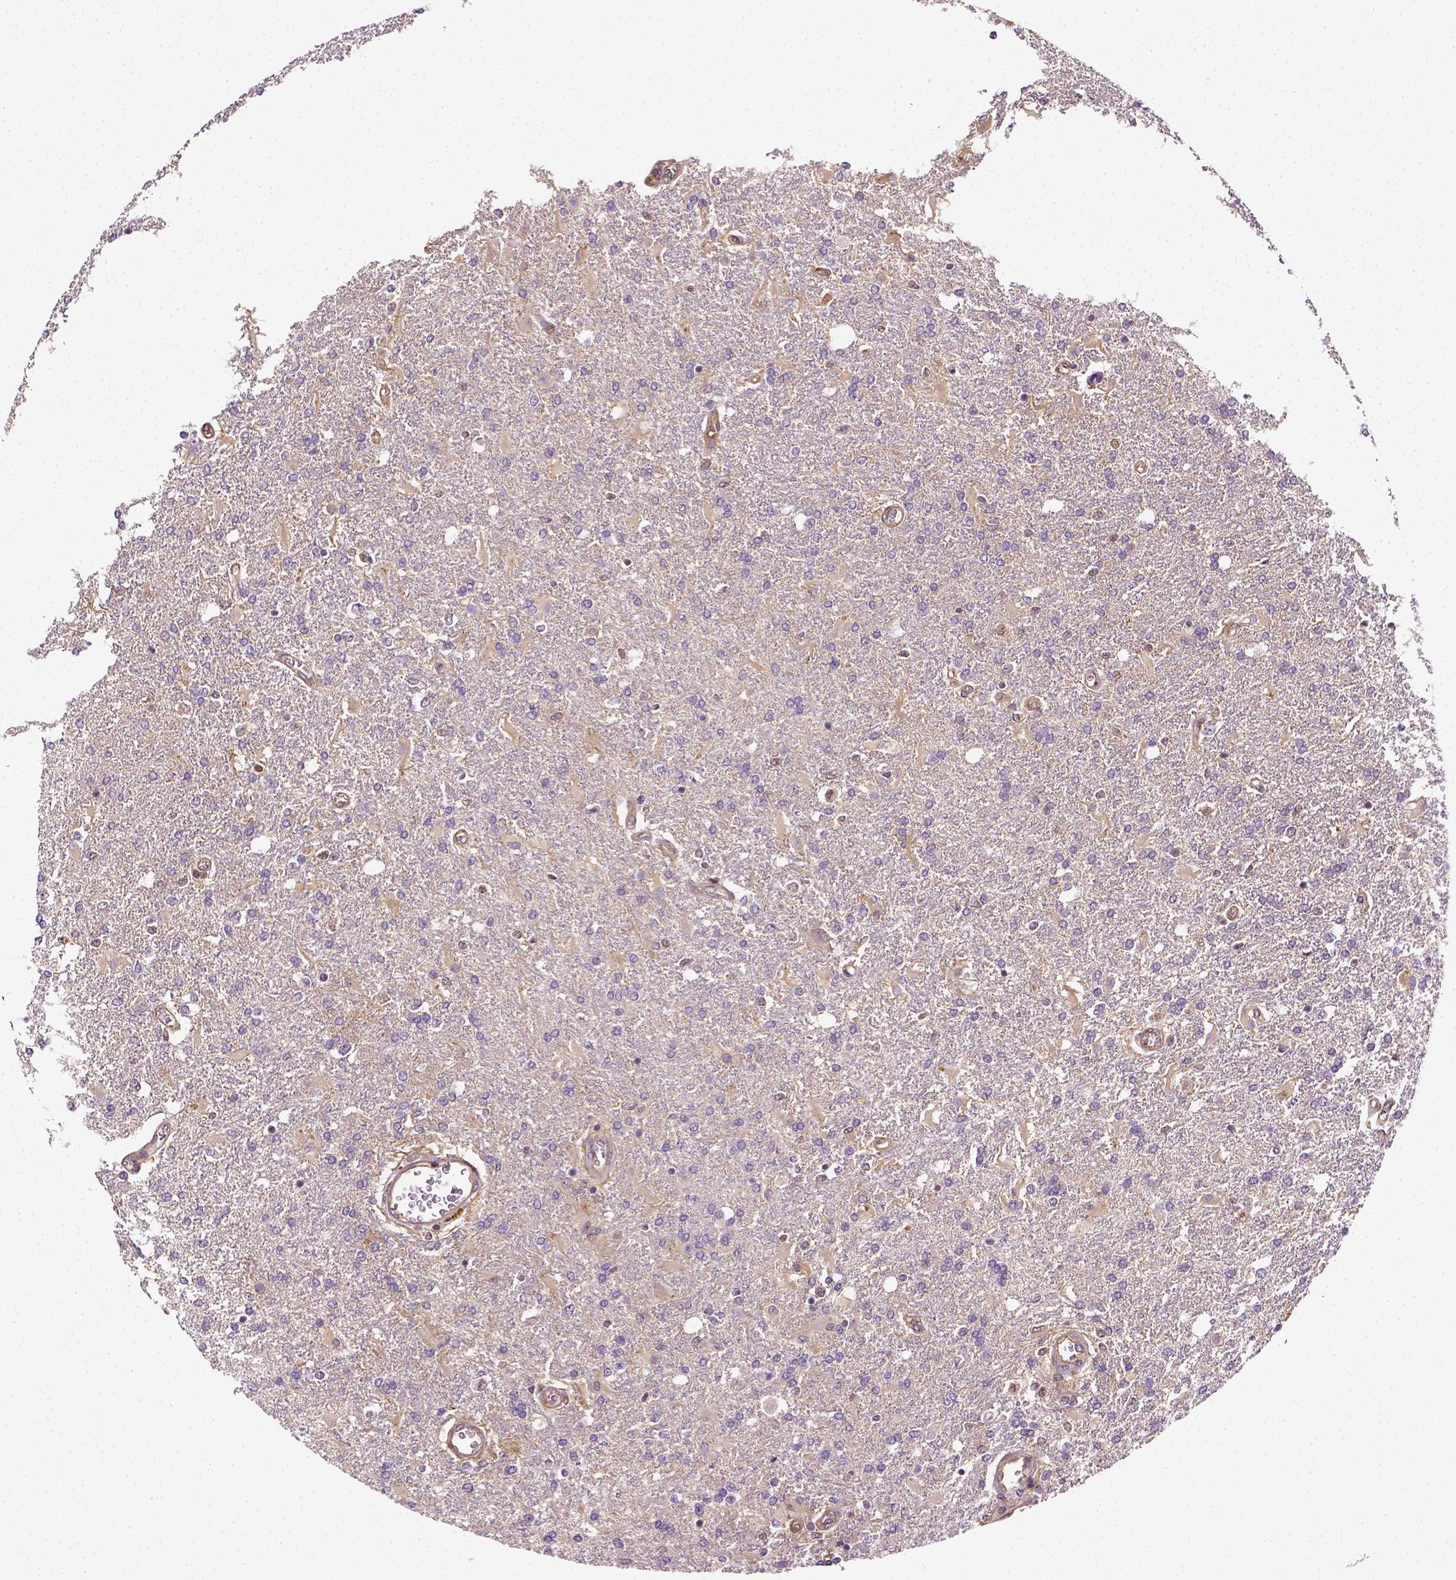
{"staining": {"intensity": "weak", "quantity": "25%-75%", "location": "cytoplasmic/membranous"}, "tissue": "glioma", "cell_type": "Tumor cells", "image_type": "cancer", "snomed": [{"axis": "morphology", "description": "Glioma, malignant, High grade"}, {"axis": "topography", "description": "Cerebral cortex"}], "caption": "High-magnification brightfield microscopy of glioma stained with DAB (brown) and counterstained with hematoxylin (blue). tumor cells exhibit weak cytoplasmic/membranous positivity is seen in approximately25%-75% of cells.", "gene": "MATK", "patient": {"sex": "male", "age": 79}}